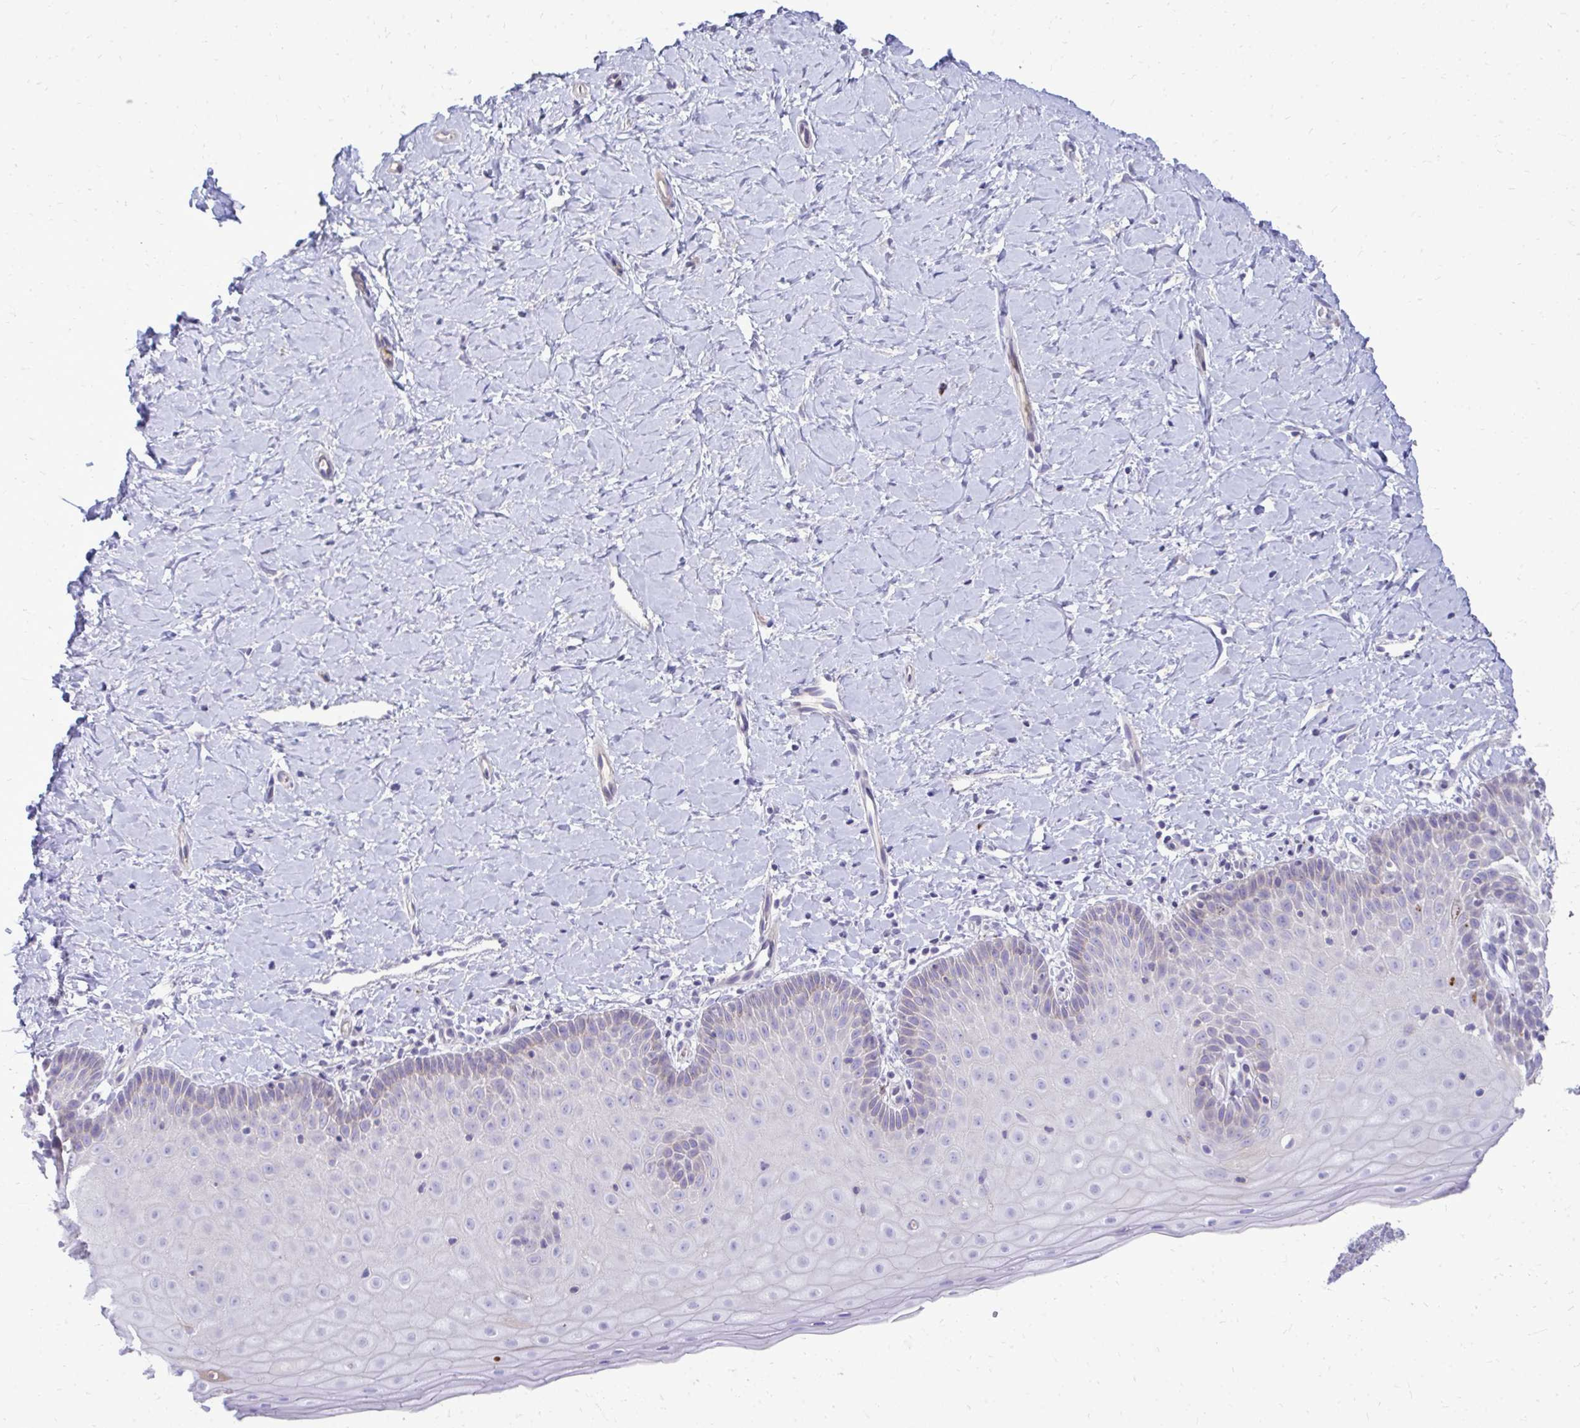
{"staining": {"intensity": "weak", "quantity": ">75%", "location": "cytoplasmic/membranous"}, "tissue": "cervix", "cell_type": "Glandular cells", "image_type": "normal", "snomed": [{"axis": "morphology", "description": "Normal tissue, NOS"}, {"axis": "topography", "description": "Cervix"}], "caption": "Brown immunohistochemical staining in normal cervix demonstrates weak cytoplasmic/membranous positivity in approximately >75% of glandular cells.", "gene": "TP53I11", "patient": {"sex": "female", "age": 37}}